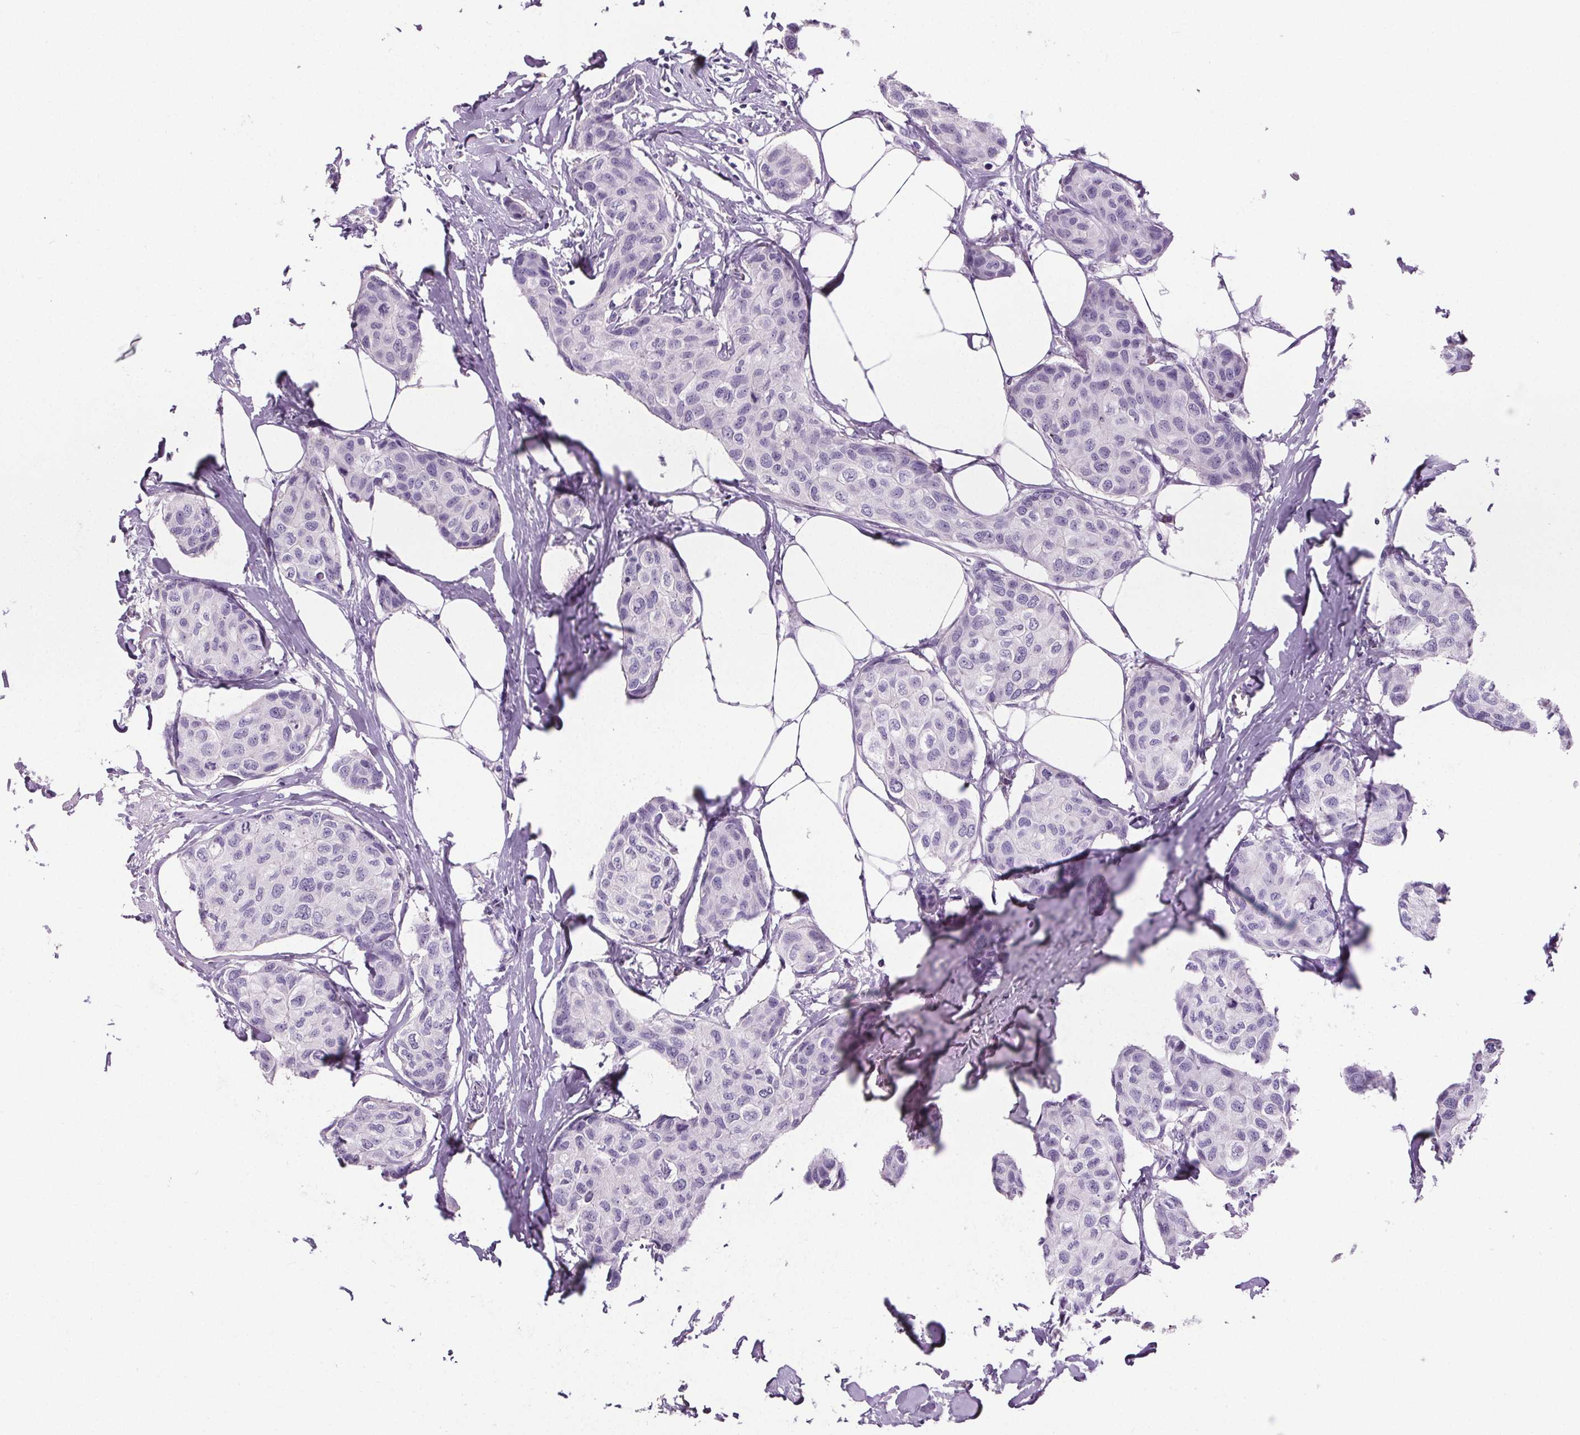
{"staining": {"intensity": "negative", "quantity": "none", "location": "none"}, "tissue": "breast cancer", "cell_type": "Tumor cells", "image_type": "cancer", "snomed": [{"axis": "morphology", "description": "Duct carcinoma"}, {"axis": "topography", "description": "Breast"}], "caption": "This photomicrograph is of breast cancer (intraductal carcinoma) stained with immunohistochemistry to label a protein in brown with the nuclei are counter-stained blue. There is no expression in tumor cells. (DAB IHC visualized using brightfield microscopy, high magnification).", "gene": "CD5L", "patient": {"sex": "female", "age": 80}}